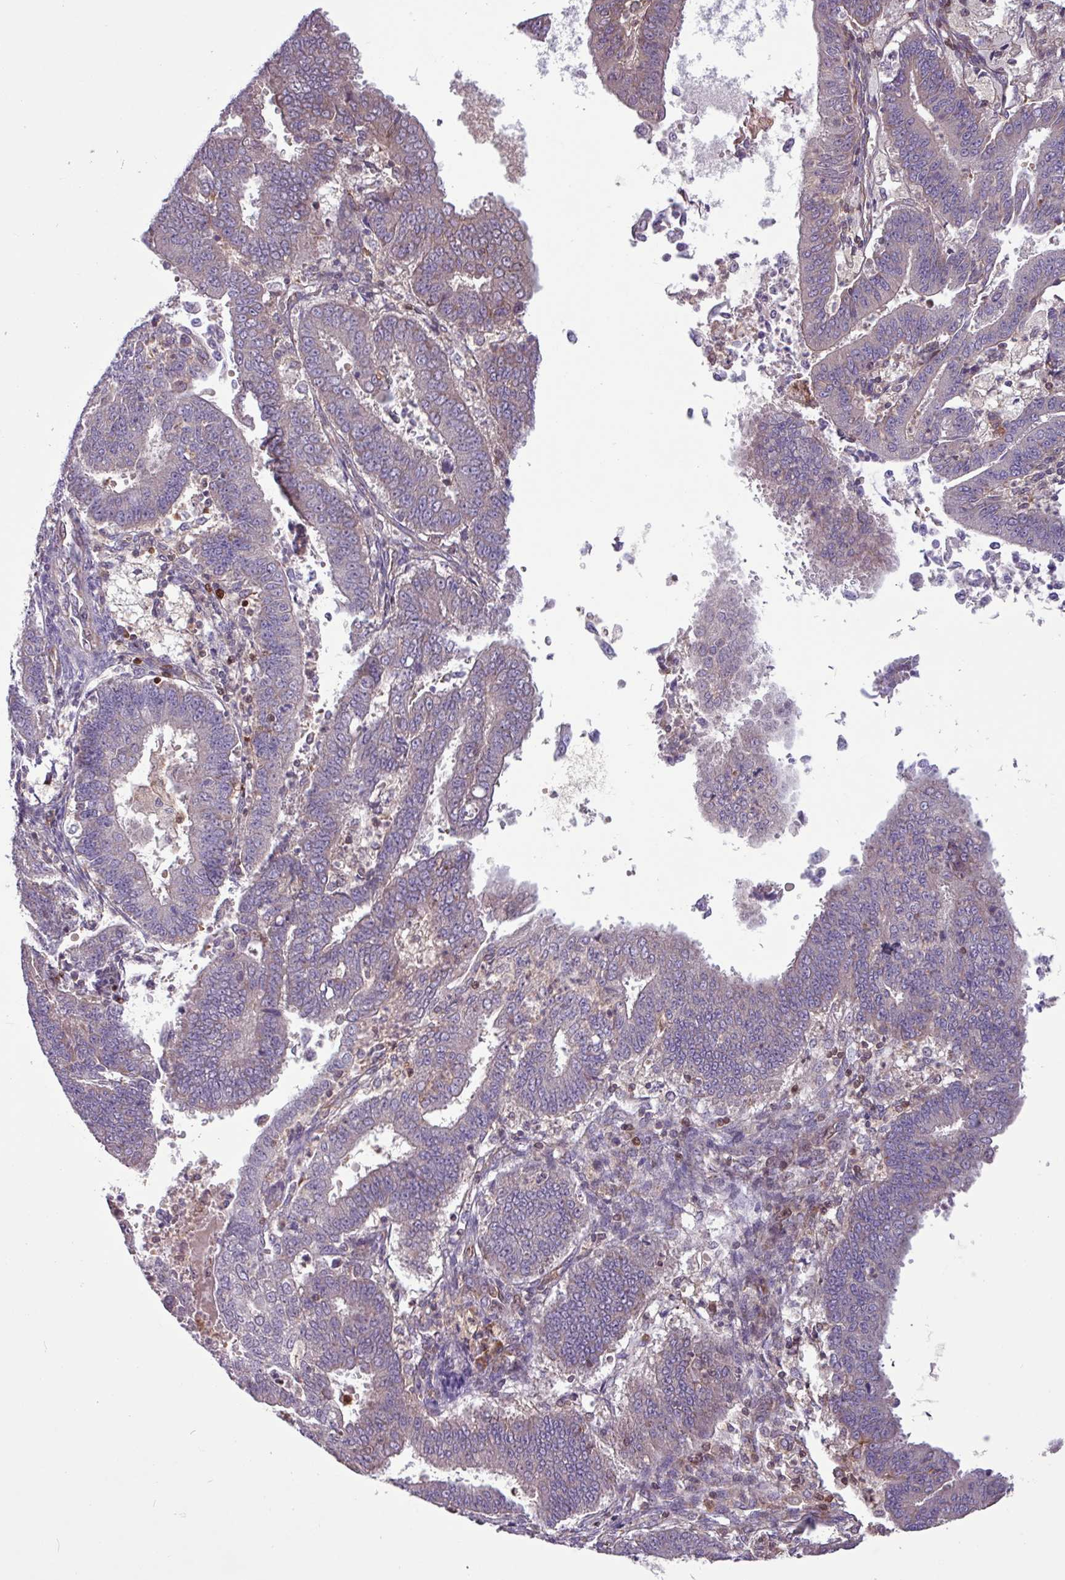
{"staining": {"intensity": "weak", "quantity": "<25%", "location": "cytoplasmic/membranous"}, "tissue": "endometrial cancer", "cell_type": "Tumor cells", "image_type": "cancer", "snomed": [{"axis": "morphology", "description": "Adenocarcinoma, NOS"}, {"axis": "topography", "description": "Endometrium"}], "caption": "Protein analysis of endometrial adenocarcinoma shows no significant positivity in tumor cells.", "gene": "SEC61G", "patient": {"sex": "female", "age": 73}}